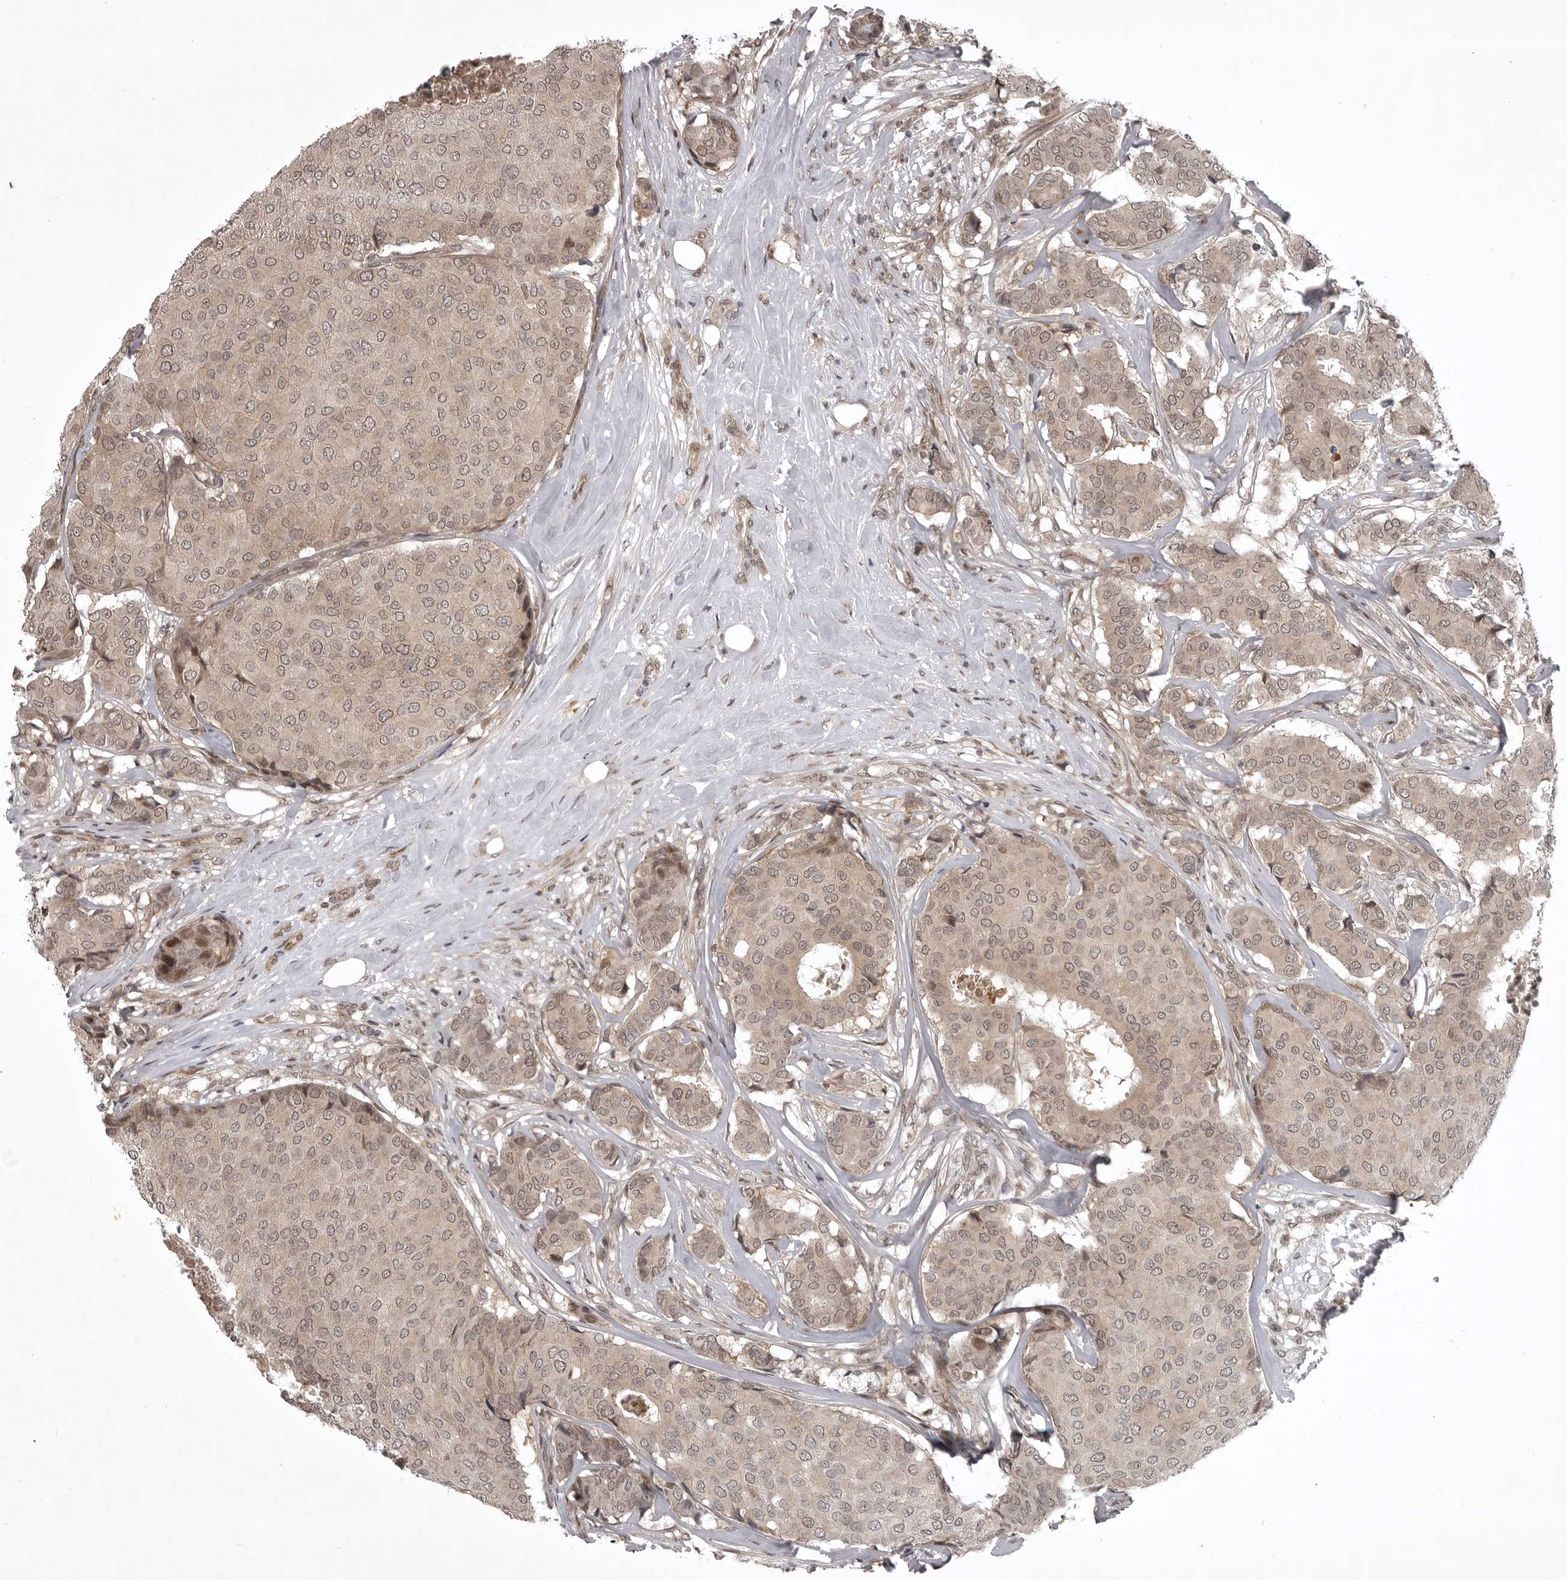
{"staining": {"intensity": "weak", "quantity": ">75%", "location": "cytoplasmic/membranous,nuclear"}, "tissue": "breast cancer", "cell_type": "Tumor cells", "image_type": "cancer", "snomed": [{"axis": "morphology", "description": "Duct carcinoma"}, {"axis": "topography", "description": "Breast"}], "caption": "Tumor cells display low levels of weak cytoplasmic/membranous and nuclear expression in approximately >75% of cells in human breast cancer.", "gene": "SNX16", "patient": {"sex": "female", "age": 75}}